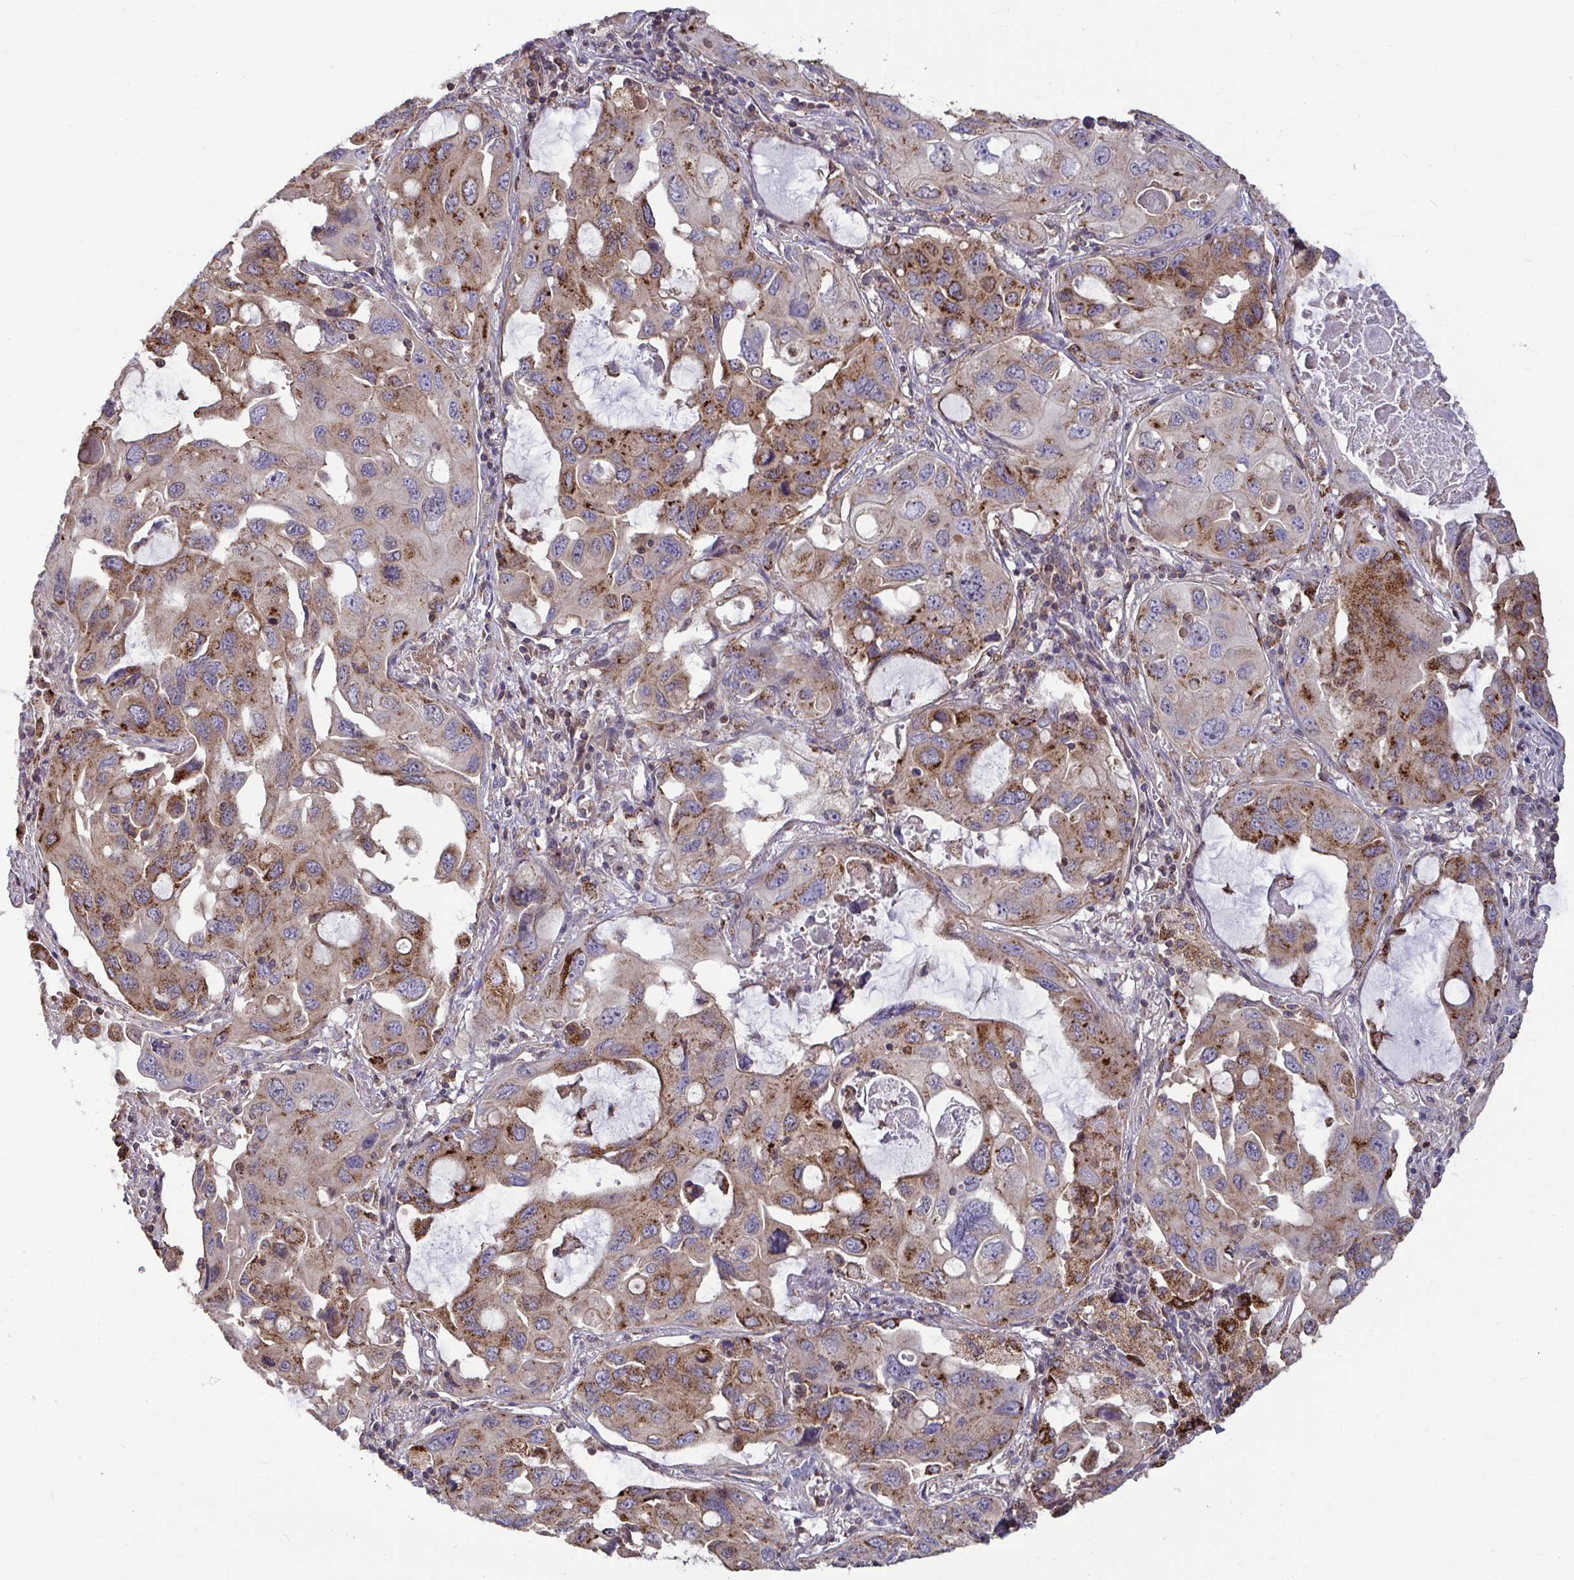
{"staining": {"intensity": "moderate", "quantity": ">75%", "location": "cytoplasmic/membranous"}, "tissue": "lung cancer", "cell_type": "Tumor cells", "image_type": "cancer", "snomed": [{"axis": "morphology", "description": "Squamous cell carcinoma, NOS"}, {"axis": "topography", "description": "Lung"}], "caption": "Protein staining exhibits moderate cytoplasmic/membranous staining in approximately >75% of tumor cells in lung cancer.", "gene": "SPRY1", "patient": {"sex": "female", "age": 73}}